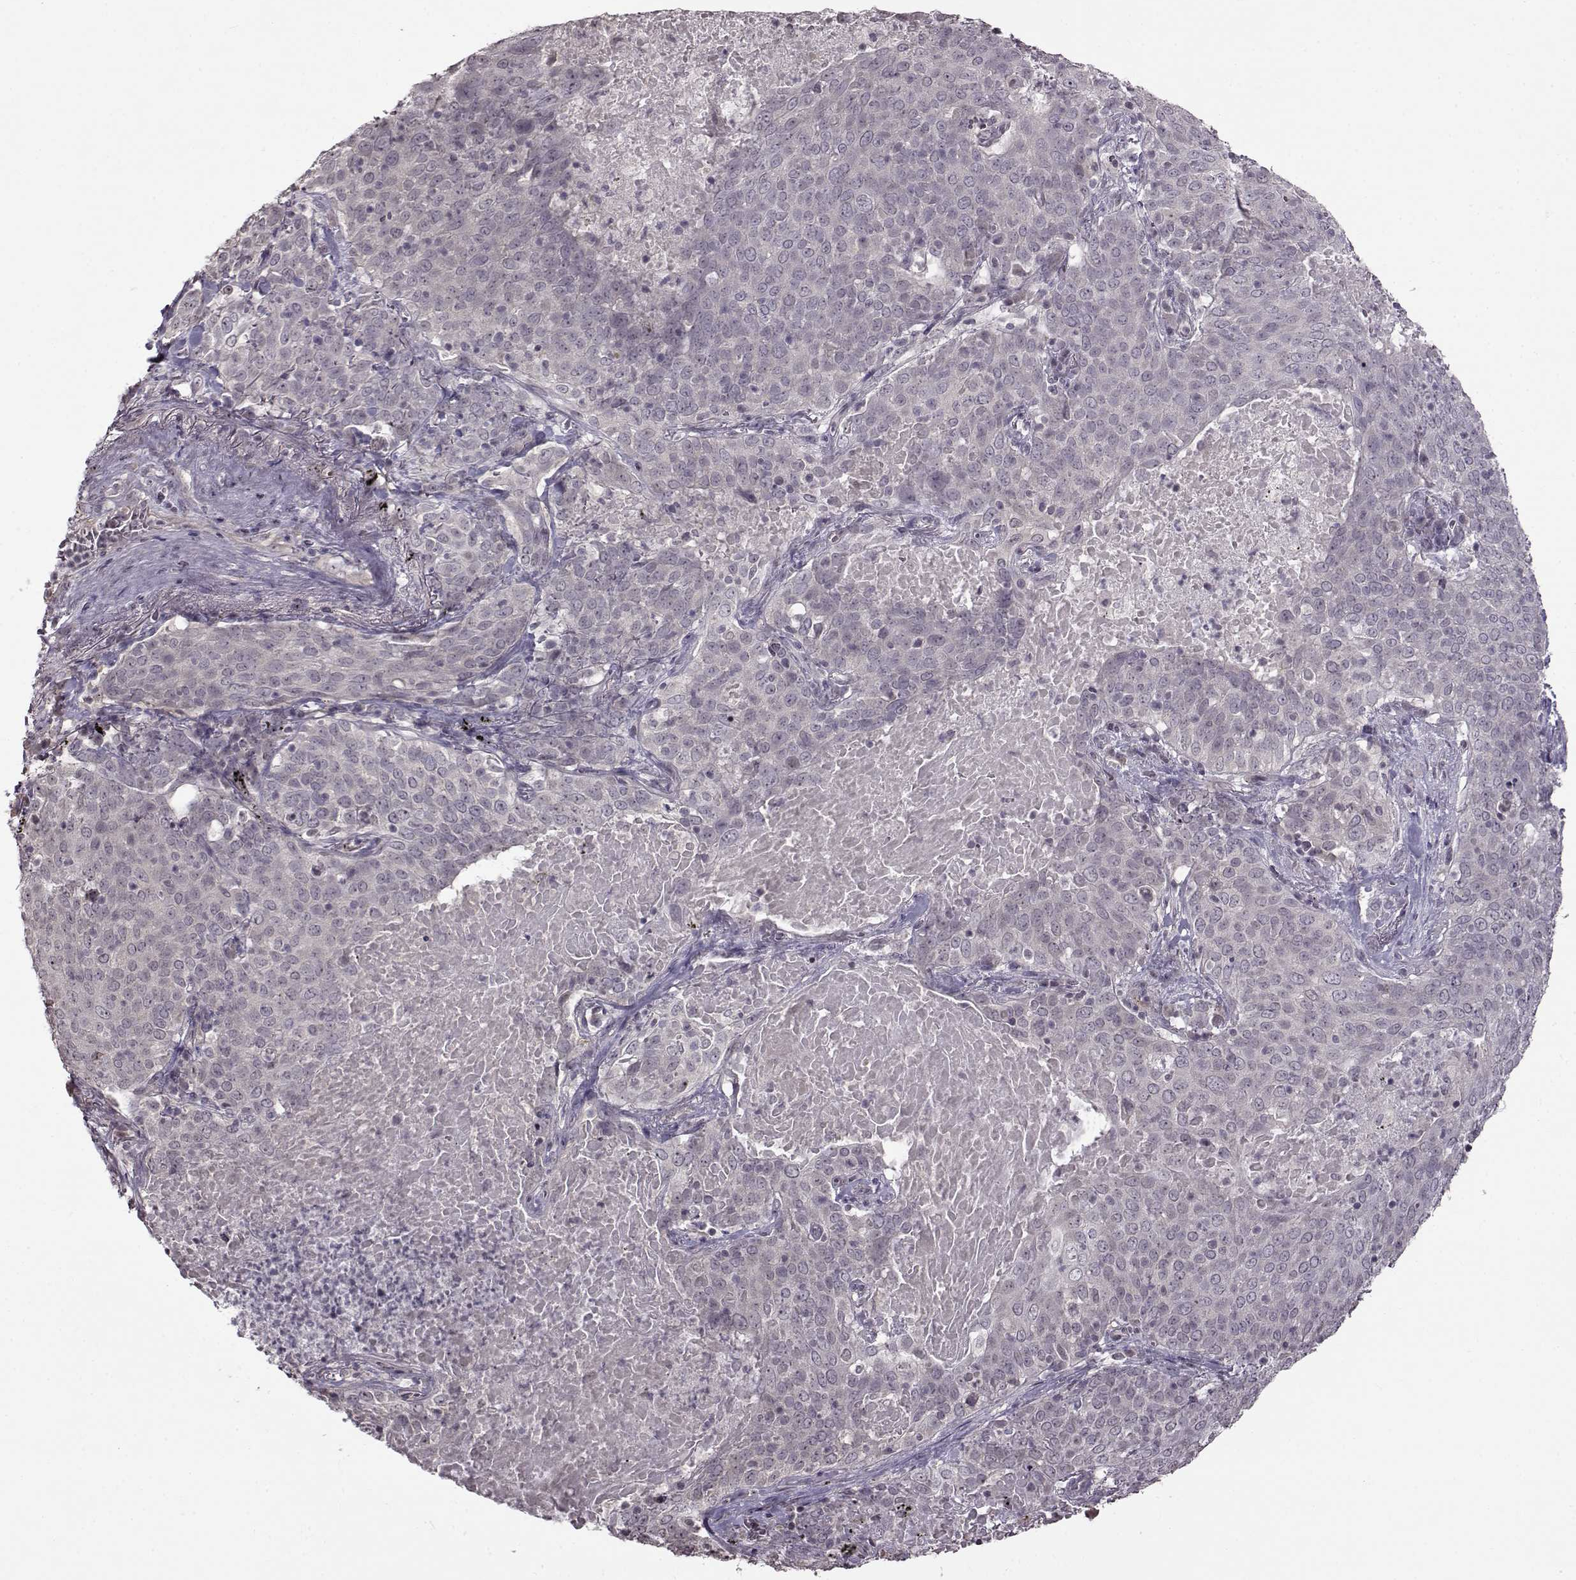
{"staining": {"intensity": "negative", "quantity": "none", "location": "none"}, "tissue": "lung cancer", "cell_type": "Tumor cells", "image_type": "cancer", "snomed": [{"axis": "morphology", "description": "Squamous cell carcinoma, NOS"}, {"axis": "topography", "description": "Lung"}], "caption": "Tumor cells show no significant protein expression in squamous cell carcinoma (lung).", "gene": "FSHB", "patient": {"sex": "male", "age": 82}}